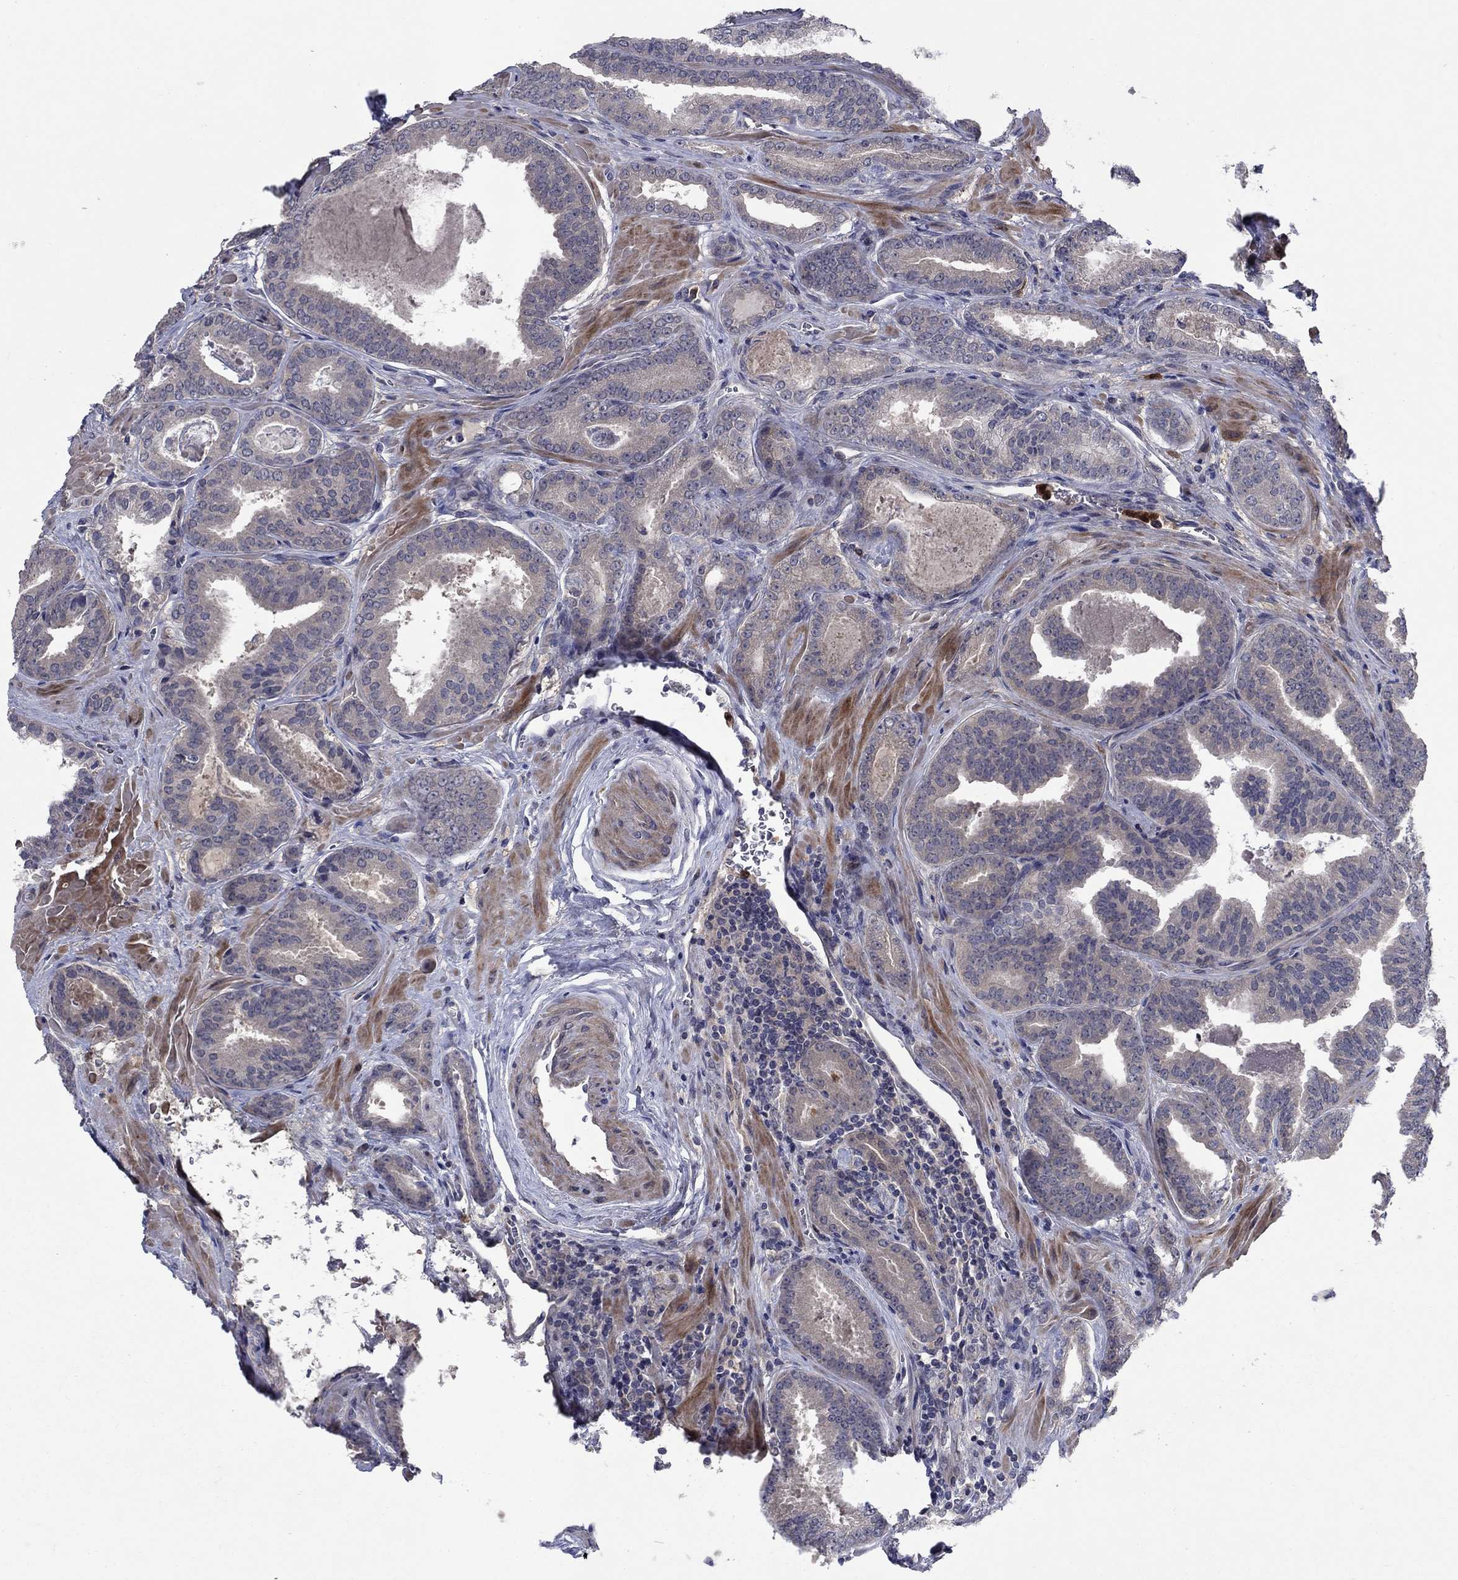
{"staining": {"intensity": "negative", "quantity": "none", "location": "none"}, "tissue": "prostate cancer", "cell_type": "Tumor cells", "image_type": "cancer", "snomed": [{"axis": "morphology", "description": "Adenocarcinoma, NOS"}, {"axis": "topography", "description": "Prostate"}], "caption": "Image shows no protein staining in tumor cells of prostate cancer (adenocarcinoma) tissue.", "gene": "MSRB1", "patient": {"sex": "male", "age": 63}}